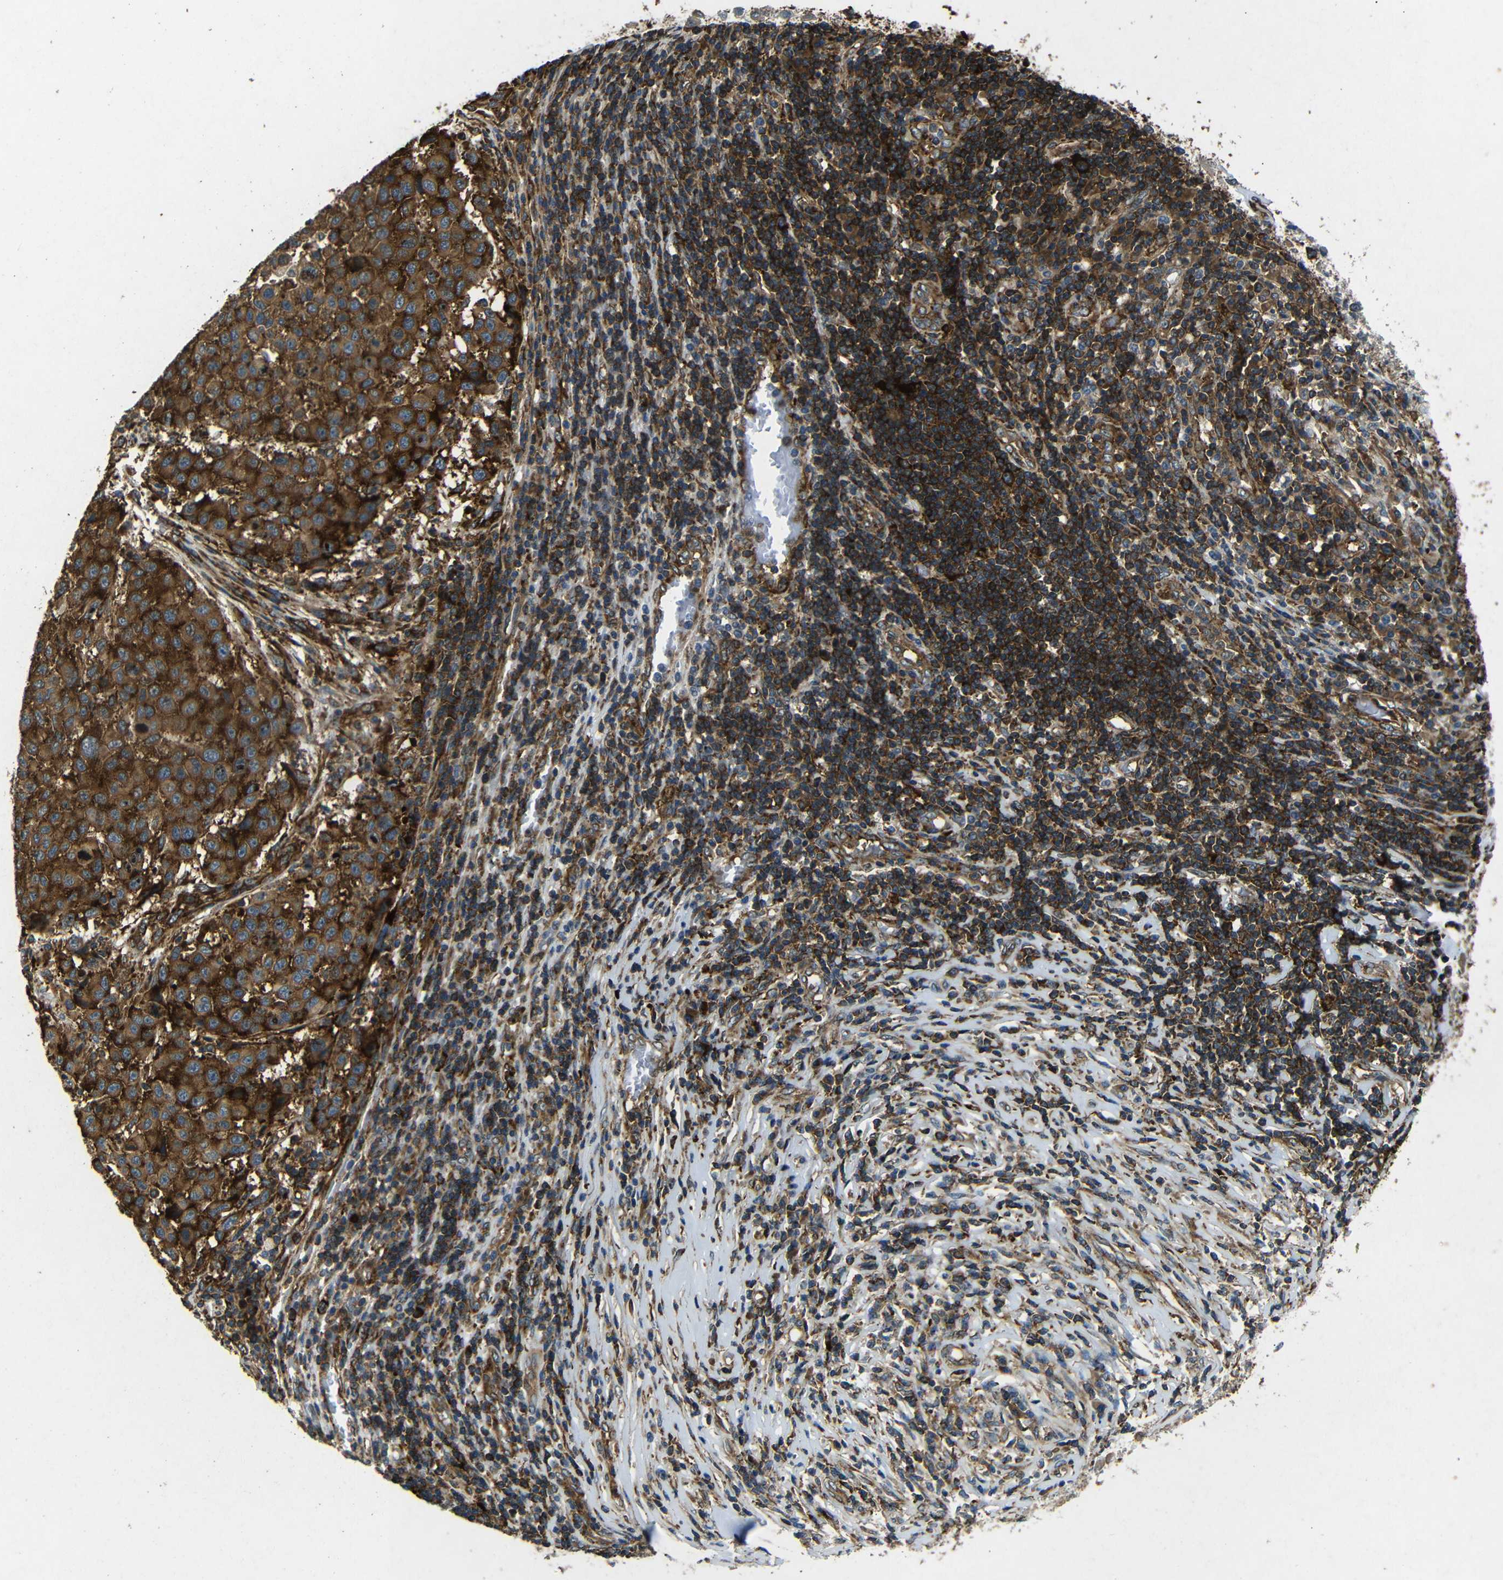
{"staining": {"intensity": "strong", "quantity": ">75%", "location": "cytoplasmic/membranous"}, "tissue": "melanoma", "cell_type": "Tumor cells", "image_type": "cancer", "snomed": [{"axis": "morphology", "description": "Malignant melanoma, Metastatic site"}, {"axis": "topography", "description": "Lymph node"}], "caption": "Protein expression analysis of human melanoma reveals strong cytoplasmic/membranous expression in approximately >75% of tumor cells.", "gene": "BTF3", "patient": {"sex": "male", "age": 61}}